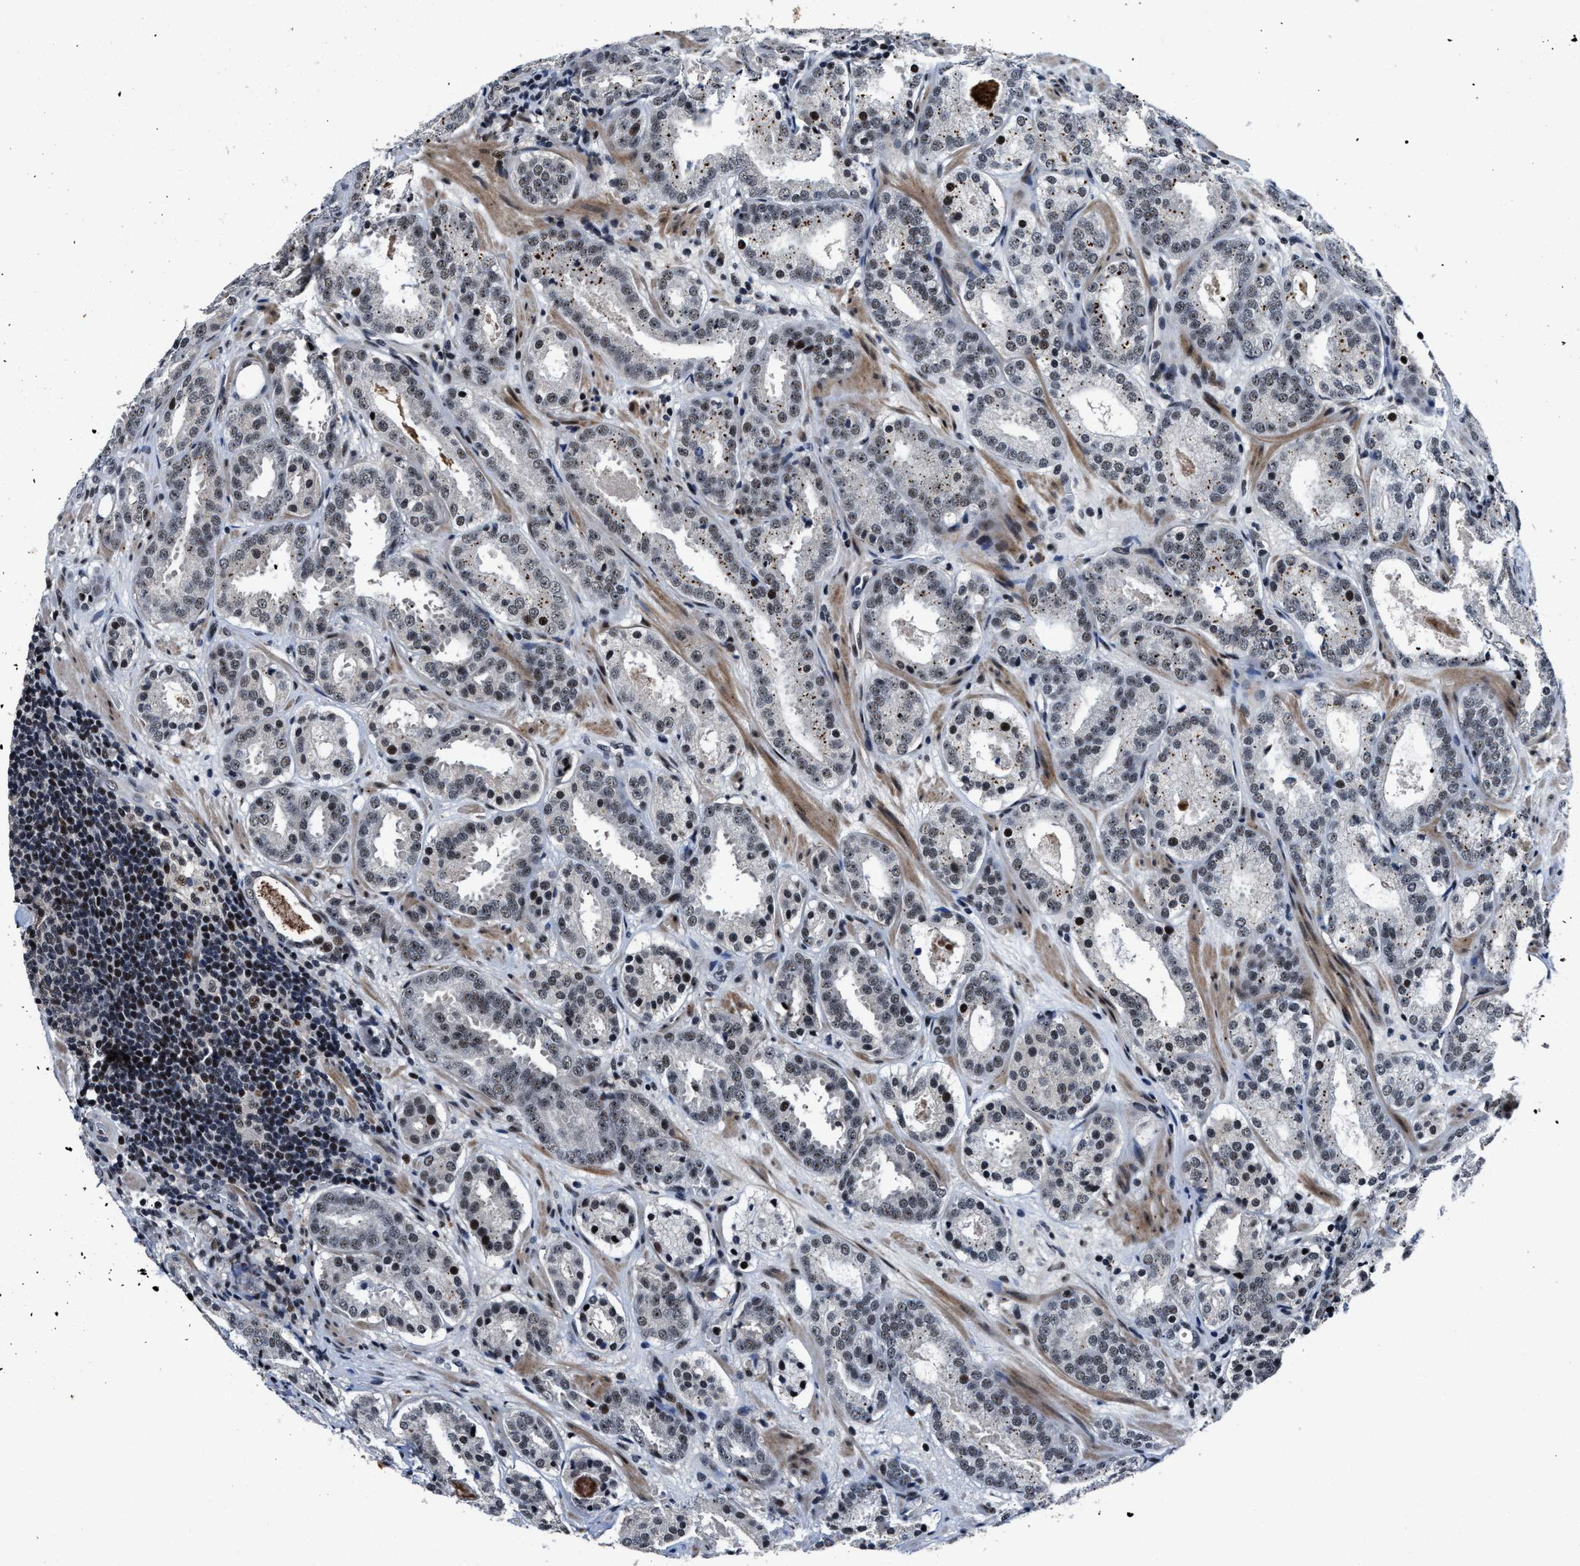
{"staining": {"intensity": "moderate", "quantity": "<25%", "location": "nuclear"}, "tissue": "prostate cancer", "cell_type": "Tumor cells", "image_type": "cancer", "snomed": [{"axis": "morphology", "description": "Adenocarcinoma, Low grade"}, {"axis": "topography", "description": "Prostate"}], "caption": "Protein expression by immunohistochemistry (IHC) reveals moderate nuclear staining in approximately <25% of tumor cells in prostate cancer.", "gene": "ZNF233", "patient": {"sex": "male", "age": 69}}